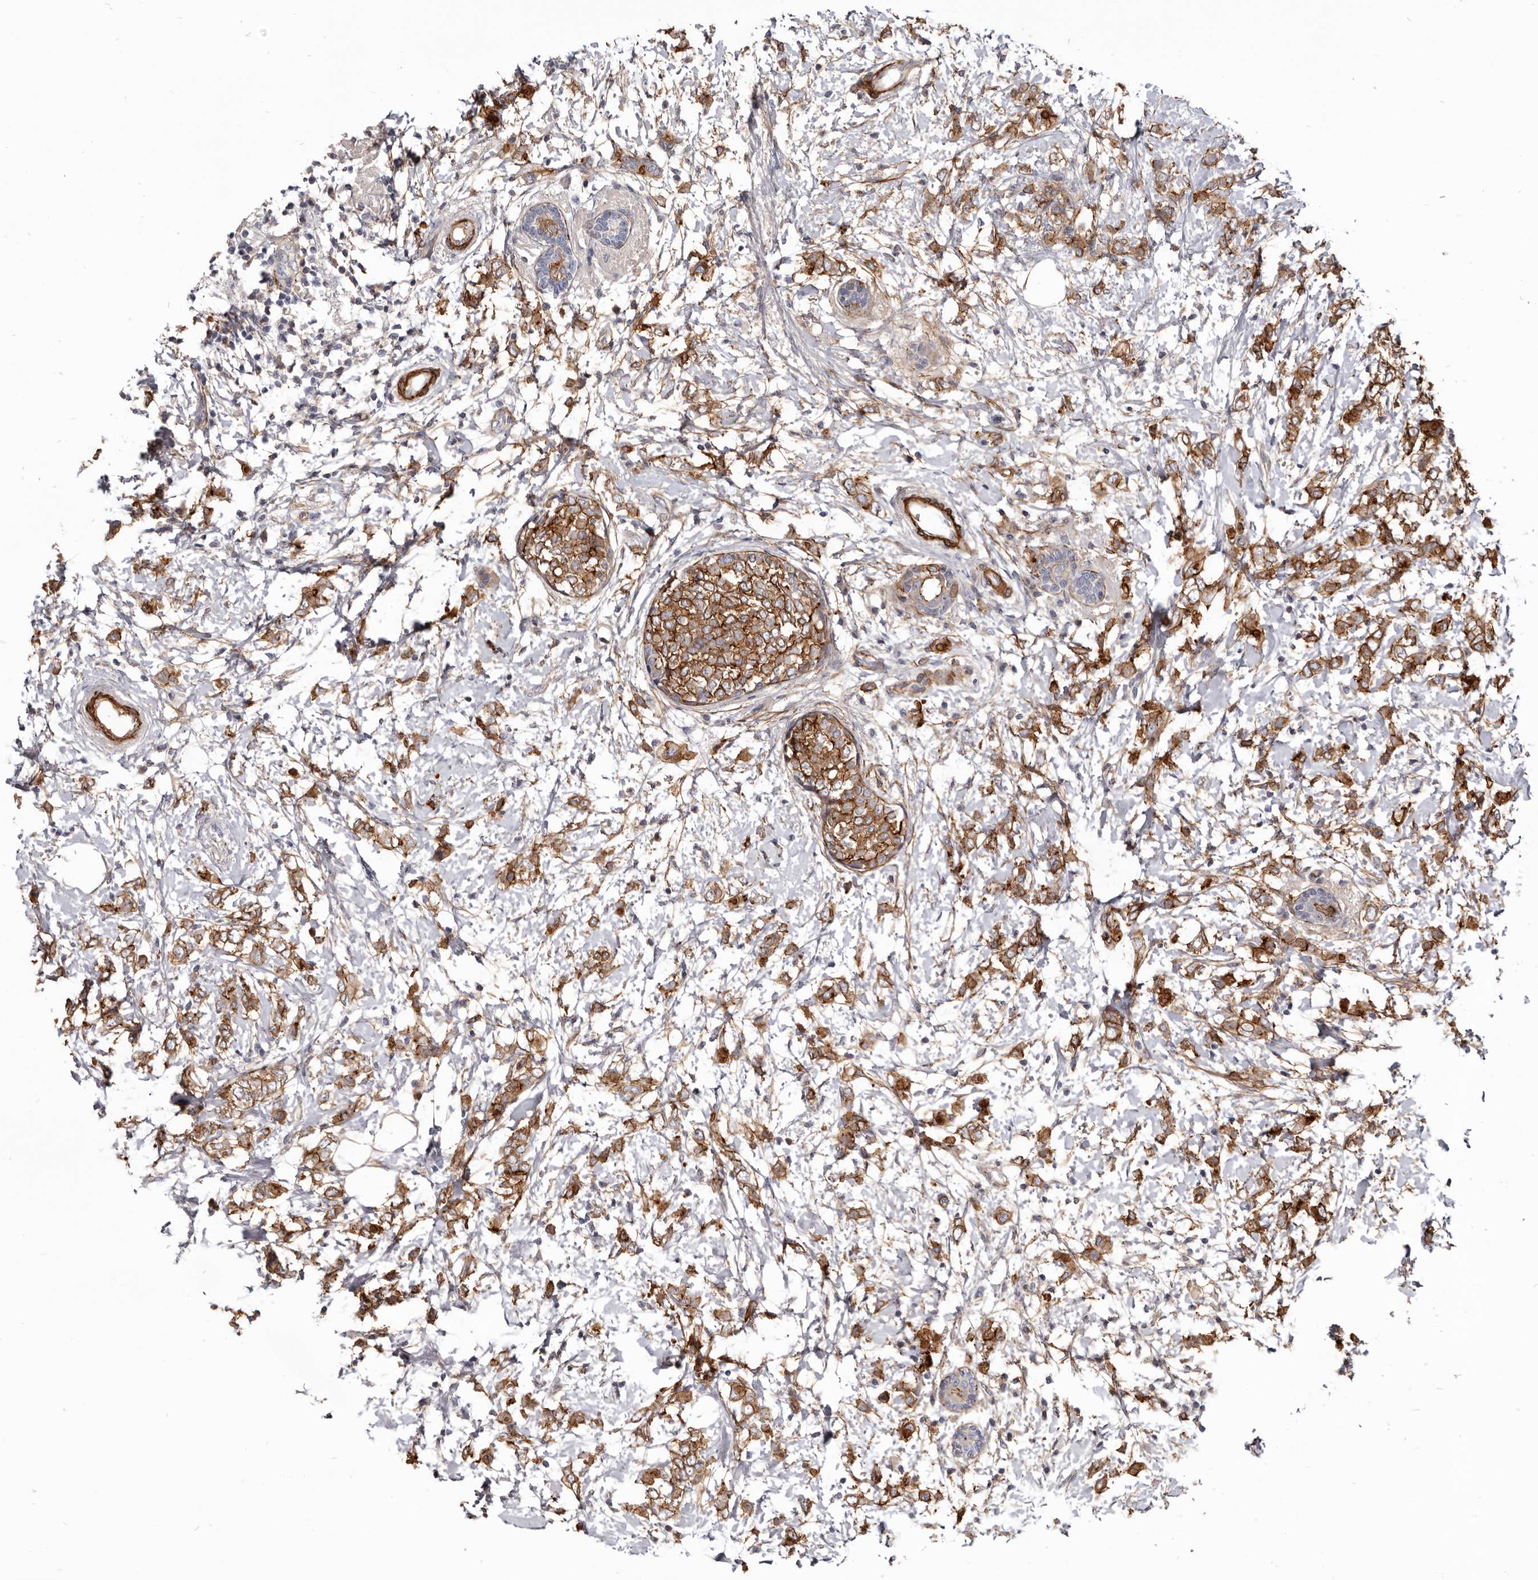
{"staining": {"intensity": "strong", "quantity": ">75%", "location": "cytoplasmic/membranous"}, "tissue": "breast cancer", "cell_type": "Tumor cells", "image_type": "cancer", "snomed": [{"axis": "morphology", "description": "Normal tissue, NOS"}, {"axis": "morphology", "description": "Lobular carcinoma"}, {"axis": "topography", "description": "Breast"}], "caption": "Breast lobular carcinoma was stained to show a protein in brown. There is high levels of strong cytoplasmic/membranous staining in approximately >75% of tumor cells. (DAB (3,3'-diaminobenzidine) IHC, brown staining for protein, blue staining for nuclei).", "gene": "CGN", "patient": {"sex": "female", "age": 47}}